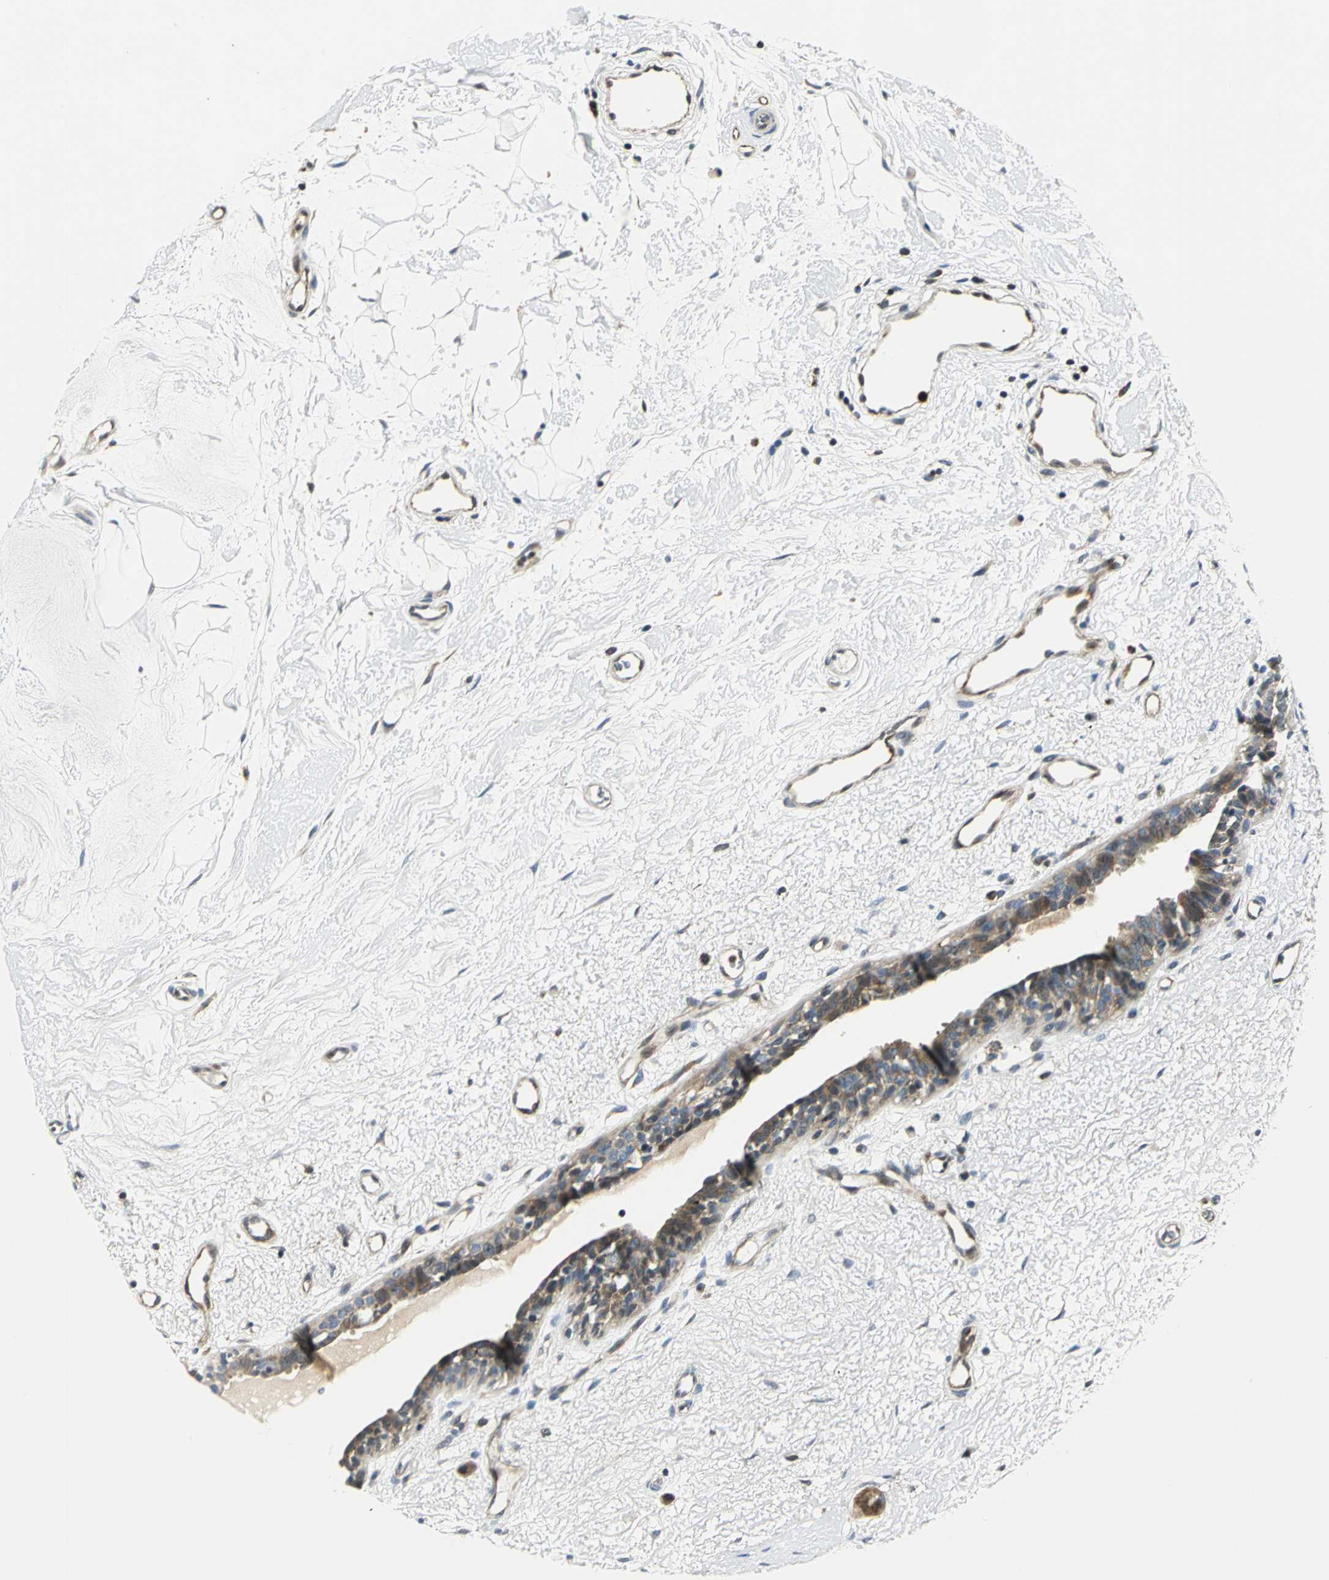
{"staining": {"intensity": "strong", "quantity": ">75%", "location": "cytoplasmic/membranous"}, "tissue": "breast cancer", "cell_type": "Tumor cells", "image_type": "cancer", "snomed": [{"axis": "morphology", "description": "Duct carcinoma"}, {"axis": "topography", "description": "Breast"}], "caption": "Immunohistochemical staining of human breast infiltrating ductal carcinoma reveals high levels of strong cytoplasmic/membranous protein expression in approximately >75% of tumor cells.", "gene": "USP40", "patient": {"sex": "female", "age": 40}}